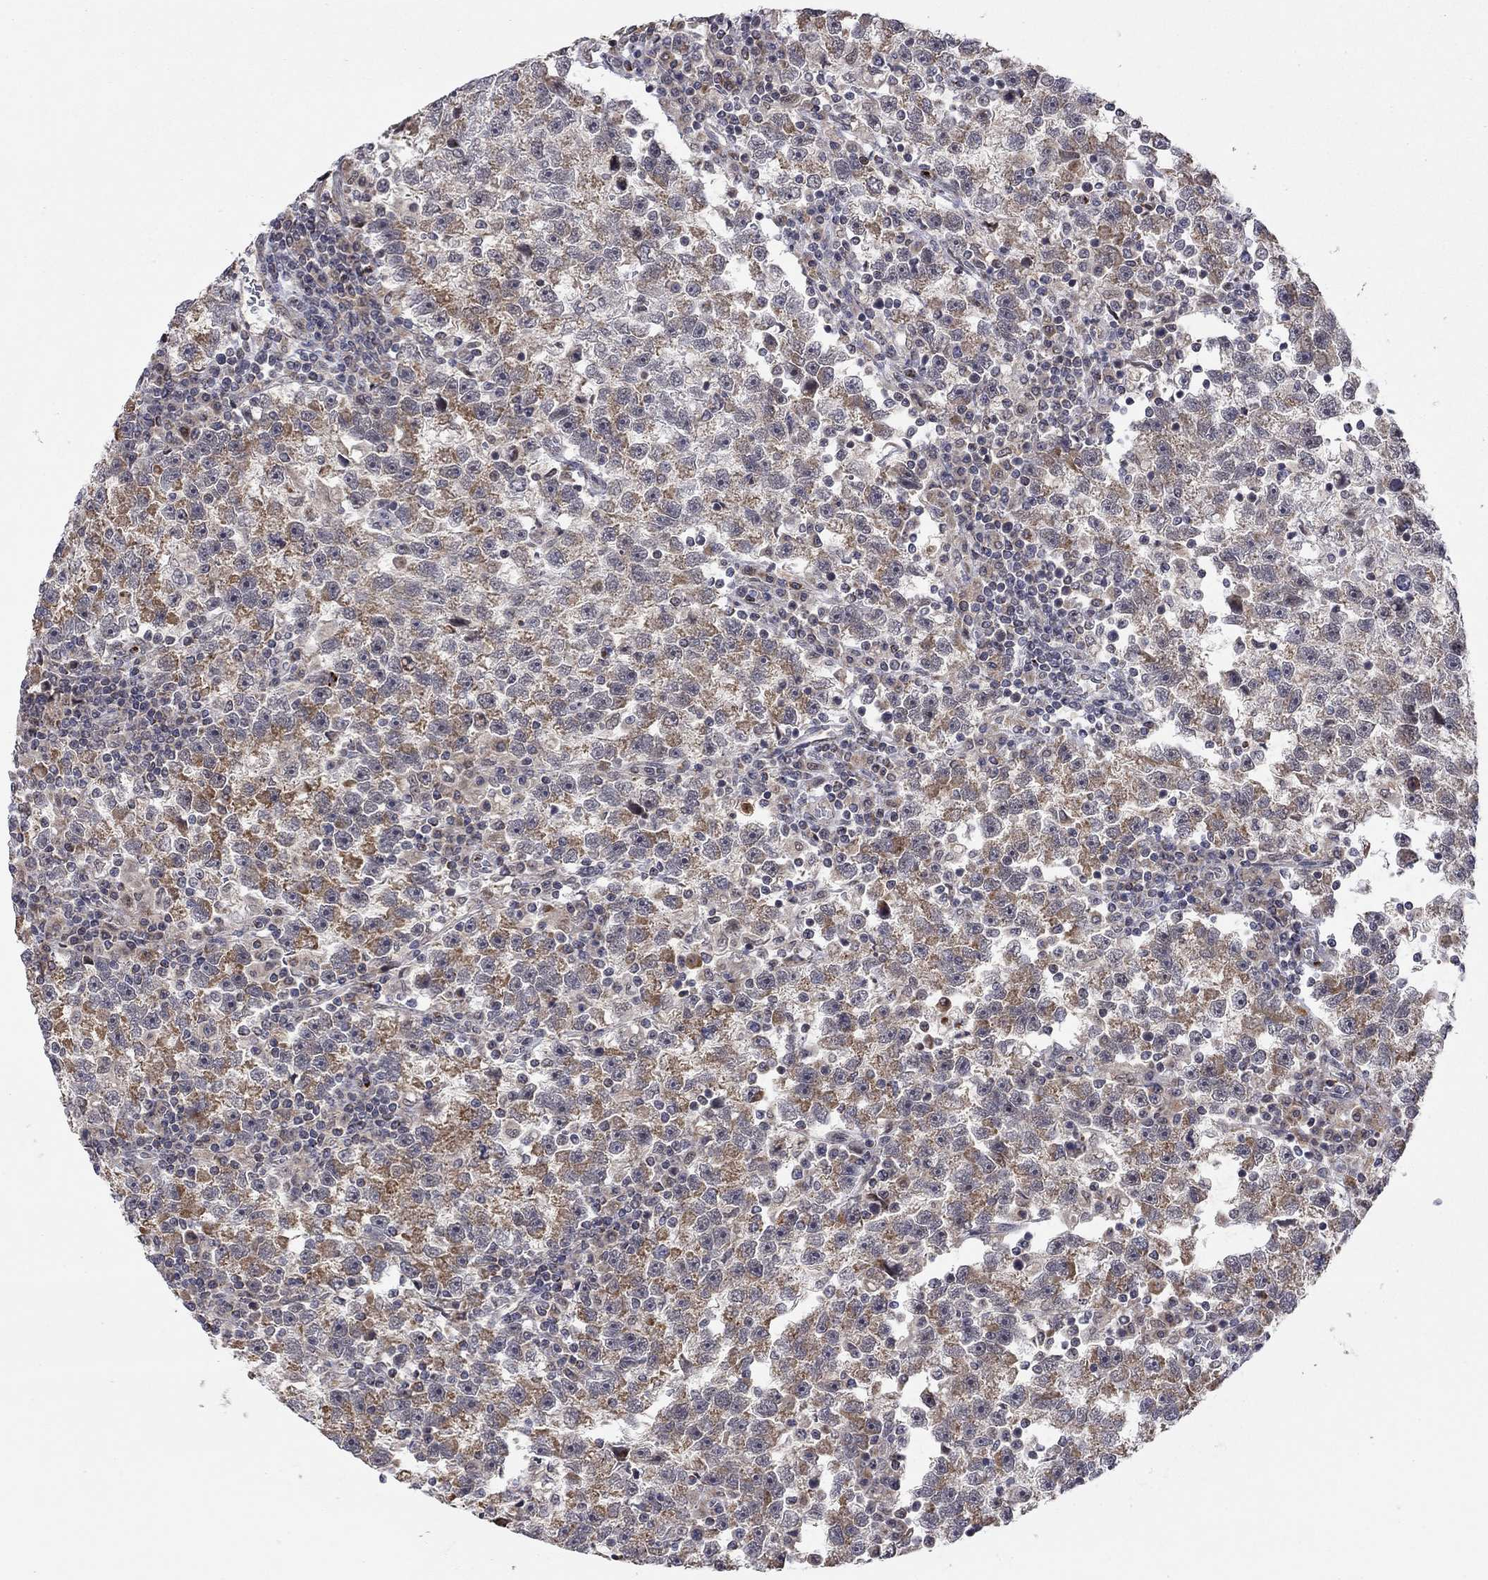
{"staining": {"intensity": "moderate", "quantity": "25%-75%", "location": "cytoplasmic/membranous"}, "tissue": "testis cancer", "cell_type": "Tumor cells", "image_type": "cancer", "snomed": [{"axis": "morphology", "description": "Seminoma, NOS"}, {"axis": "topography", "description": "Testis"}], "caption": "An IHC image of tumor tissue is shown. Protein staining in brown labels moderate cytoplasmic/membranous positivity in testis cancer (seminoma) within tumor cells.", "gene": "IDS", "patient": {"sex": "male", "age": 47}}